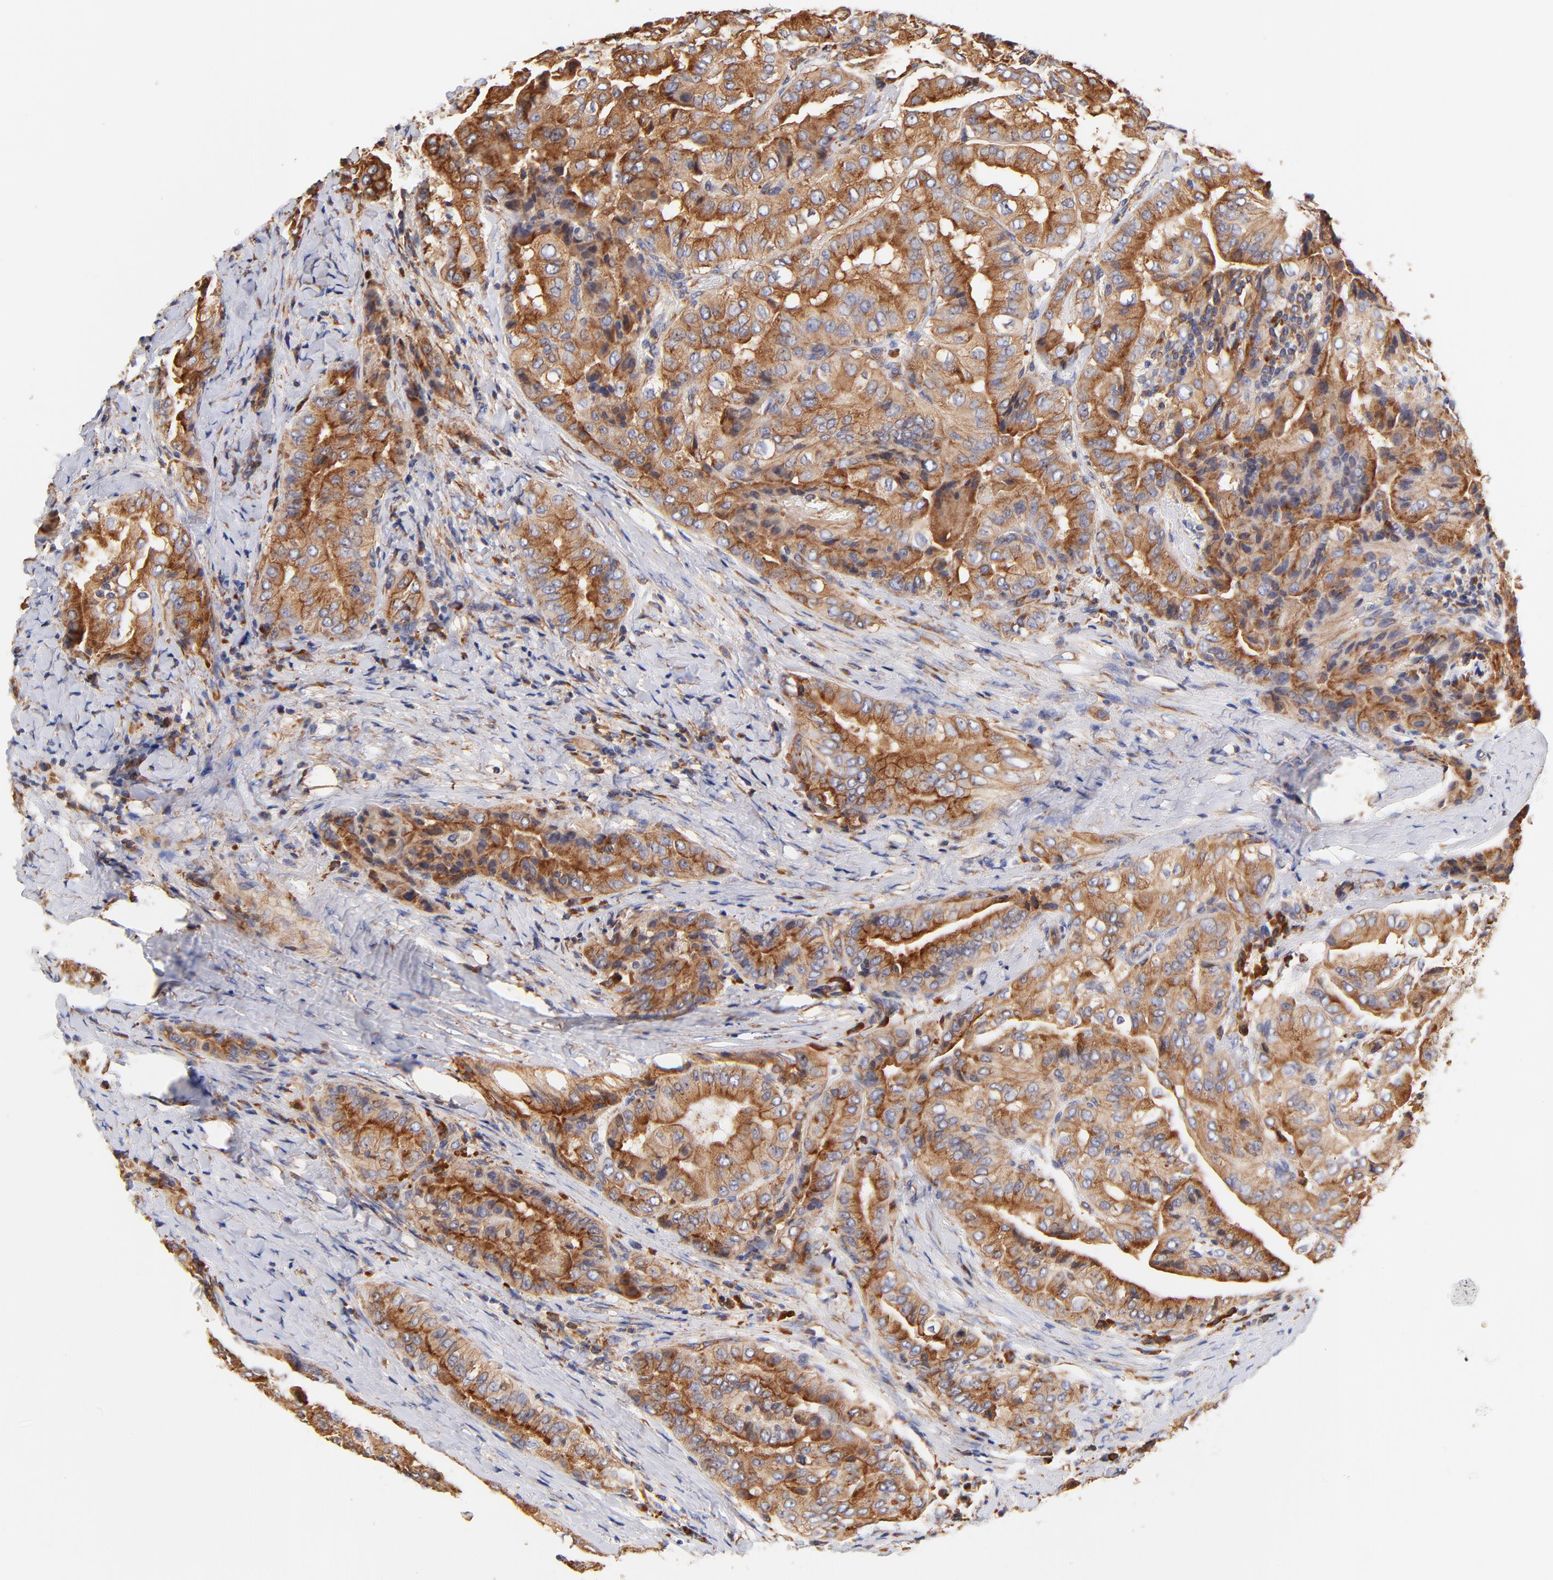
{"staining": {"intensity": "strong", "quantity": ">75%", "location": "cytoplasmic/membranous"}, "tissue": "thyroid cancer", "cell_type": "Tumor cells", "image_type": "cancer", "snomed": [{"axis": "morphology", "description": "Papillary adenocarcinoma, NOS"}, {"axis": "topography", "description": "Thyroid gland"}], "caption": "Immunohistochemical staining of papillary adenocarcinoma (thyroid) shows strong cytoplasmic/membranous protein staining in about >75% of tumor cells.", "gene": "RPL27", "patient": {"sex": "female", "age": 71}}